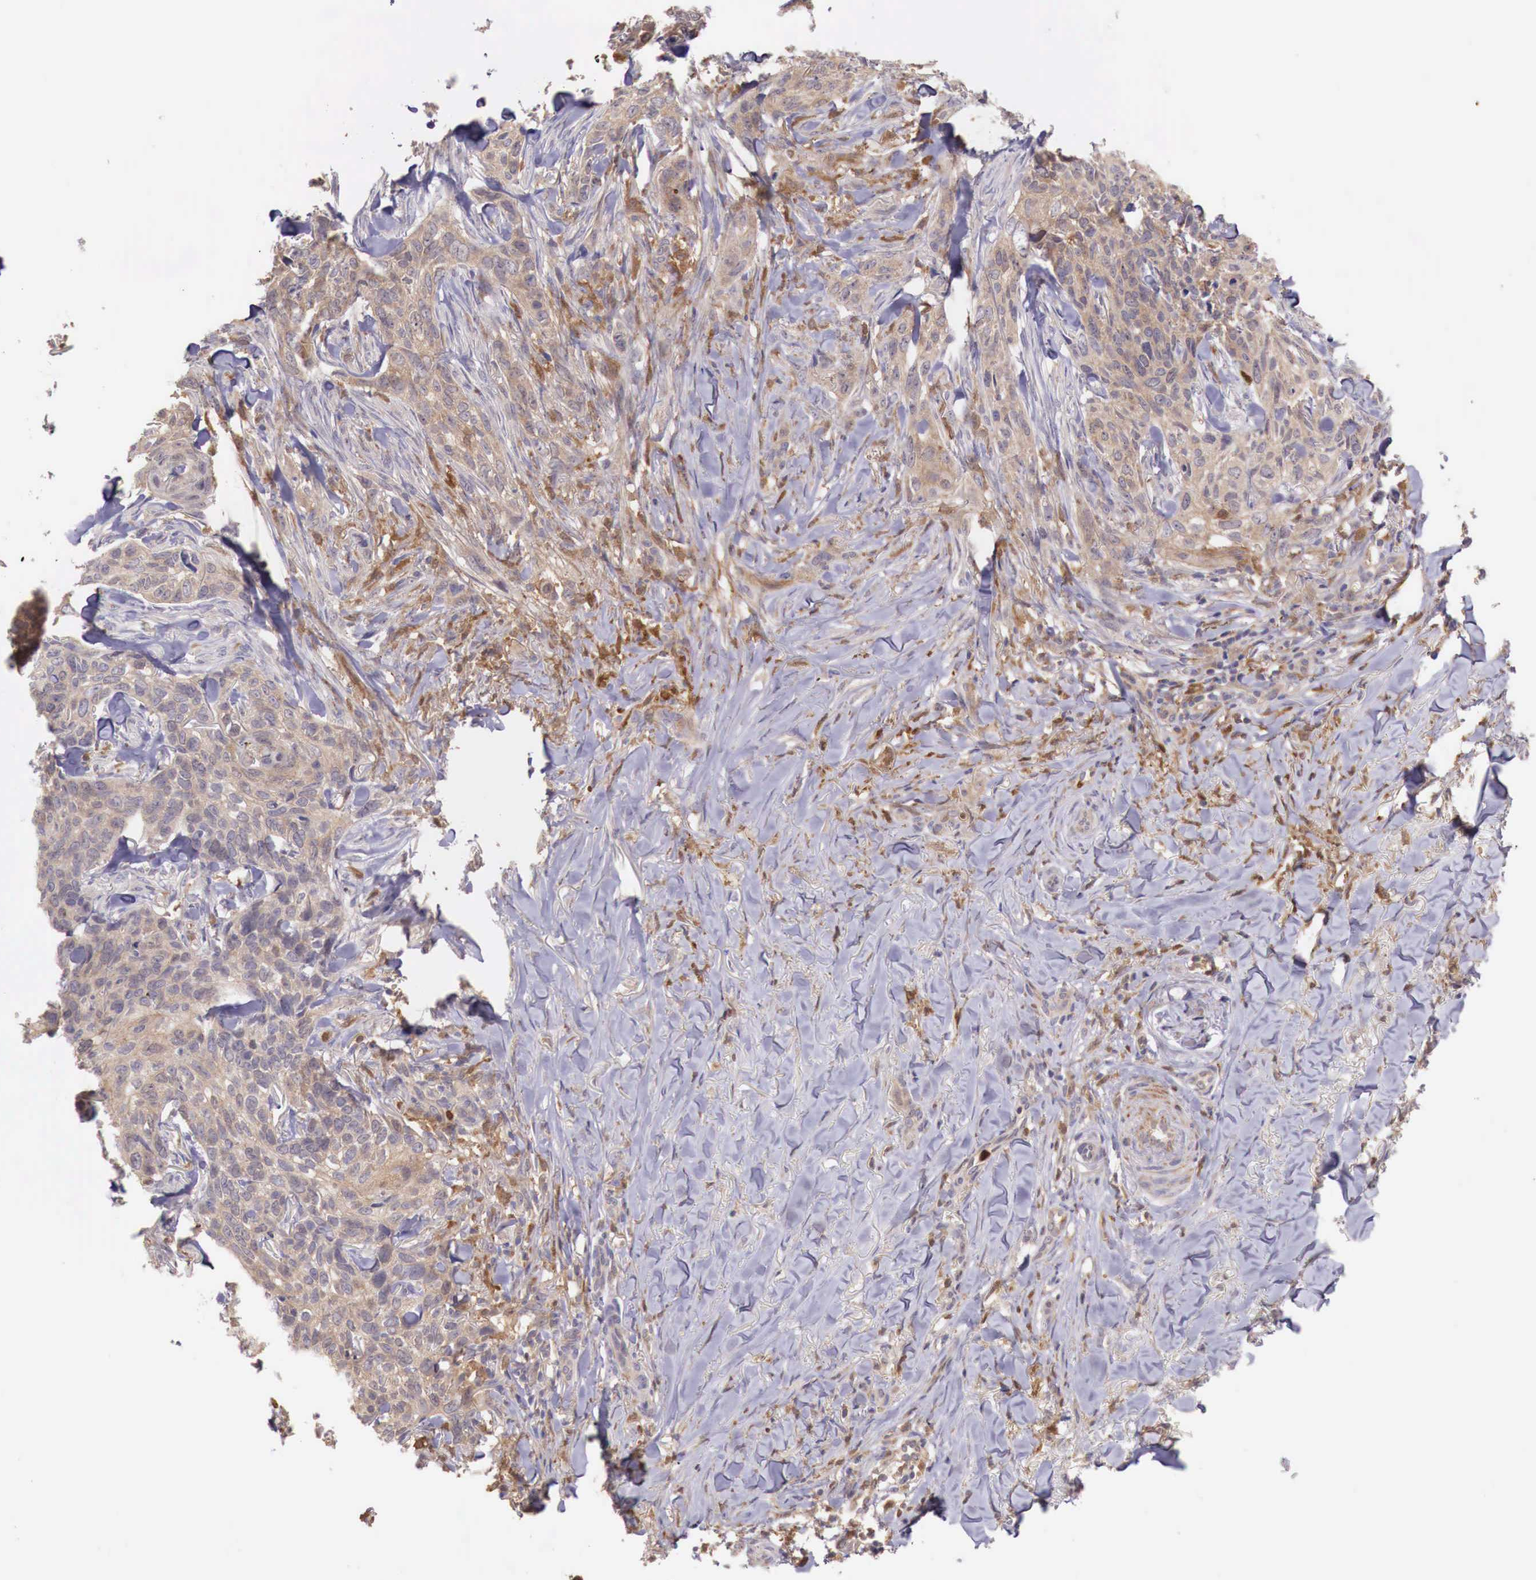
{"staining": {"intensity": "weak", "quantity": ">75%", "location": "cytoplasmic/membranous"}, "tissue": "skin cancer", "cell_type": "Tumor cells", "image_type": "cancer", "snomed": [{"axis": "morphology", "description": "Normal tissue, NOS"}, {"axis": "morphology", "description": "Basal cell carcinoma"}, {"axis": "topography", "description": "Skin"}], "caption": "Immunohistochemical staining of human basal cell carcinoma (skin) exhibits weak cytoplasmic/membranous protein positivity in approximately >75% of tumor cells.", "gene": "GAB2", "patient": {"sex": "male", "age": 81}}